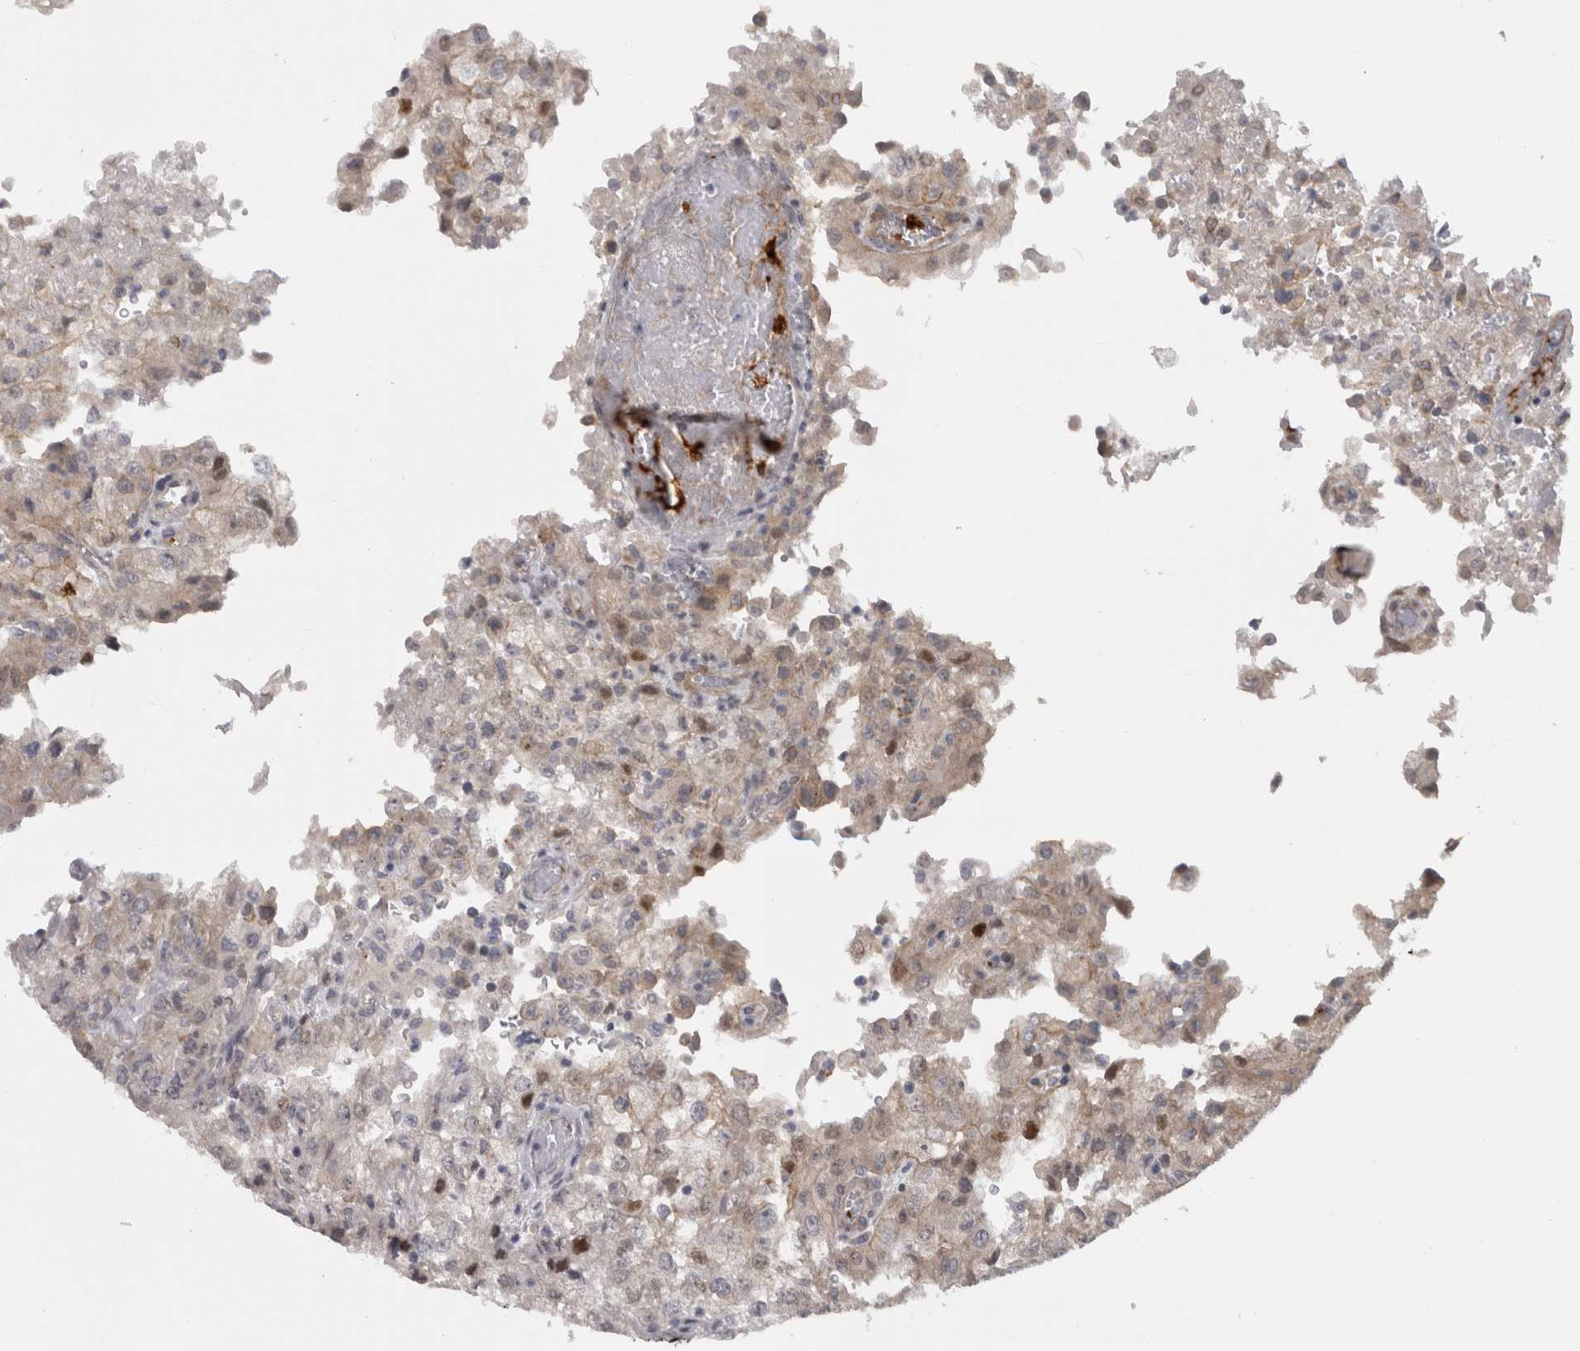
{"staining": {"intensity": "weak", "quantity": "<25%", "location": "cytoplasmic/membranous,nuclear"}, "tissue": "renal cancer", "cell_type": "Tumor cells", "image_type": "cancer", "snomed": [{"axis": "morphology", "description": "Adenocarcinoma, NOS"}, {"axis": "topography", "description": "Kidney"}], "caption": "Tumor cells are negative for brown protein staining in renal adenocarcinoma.", "gene": "RMDN1", "patient": {"sex": "female", "age": 54}}